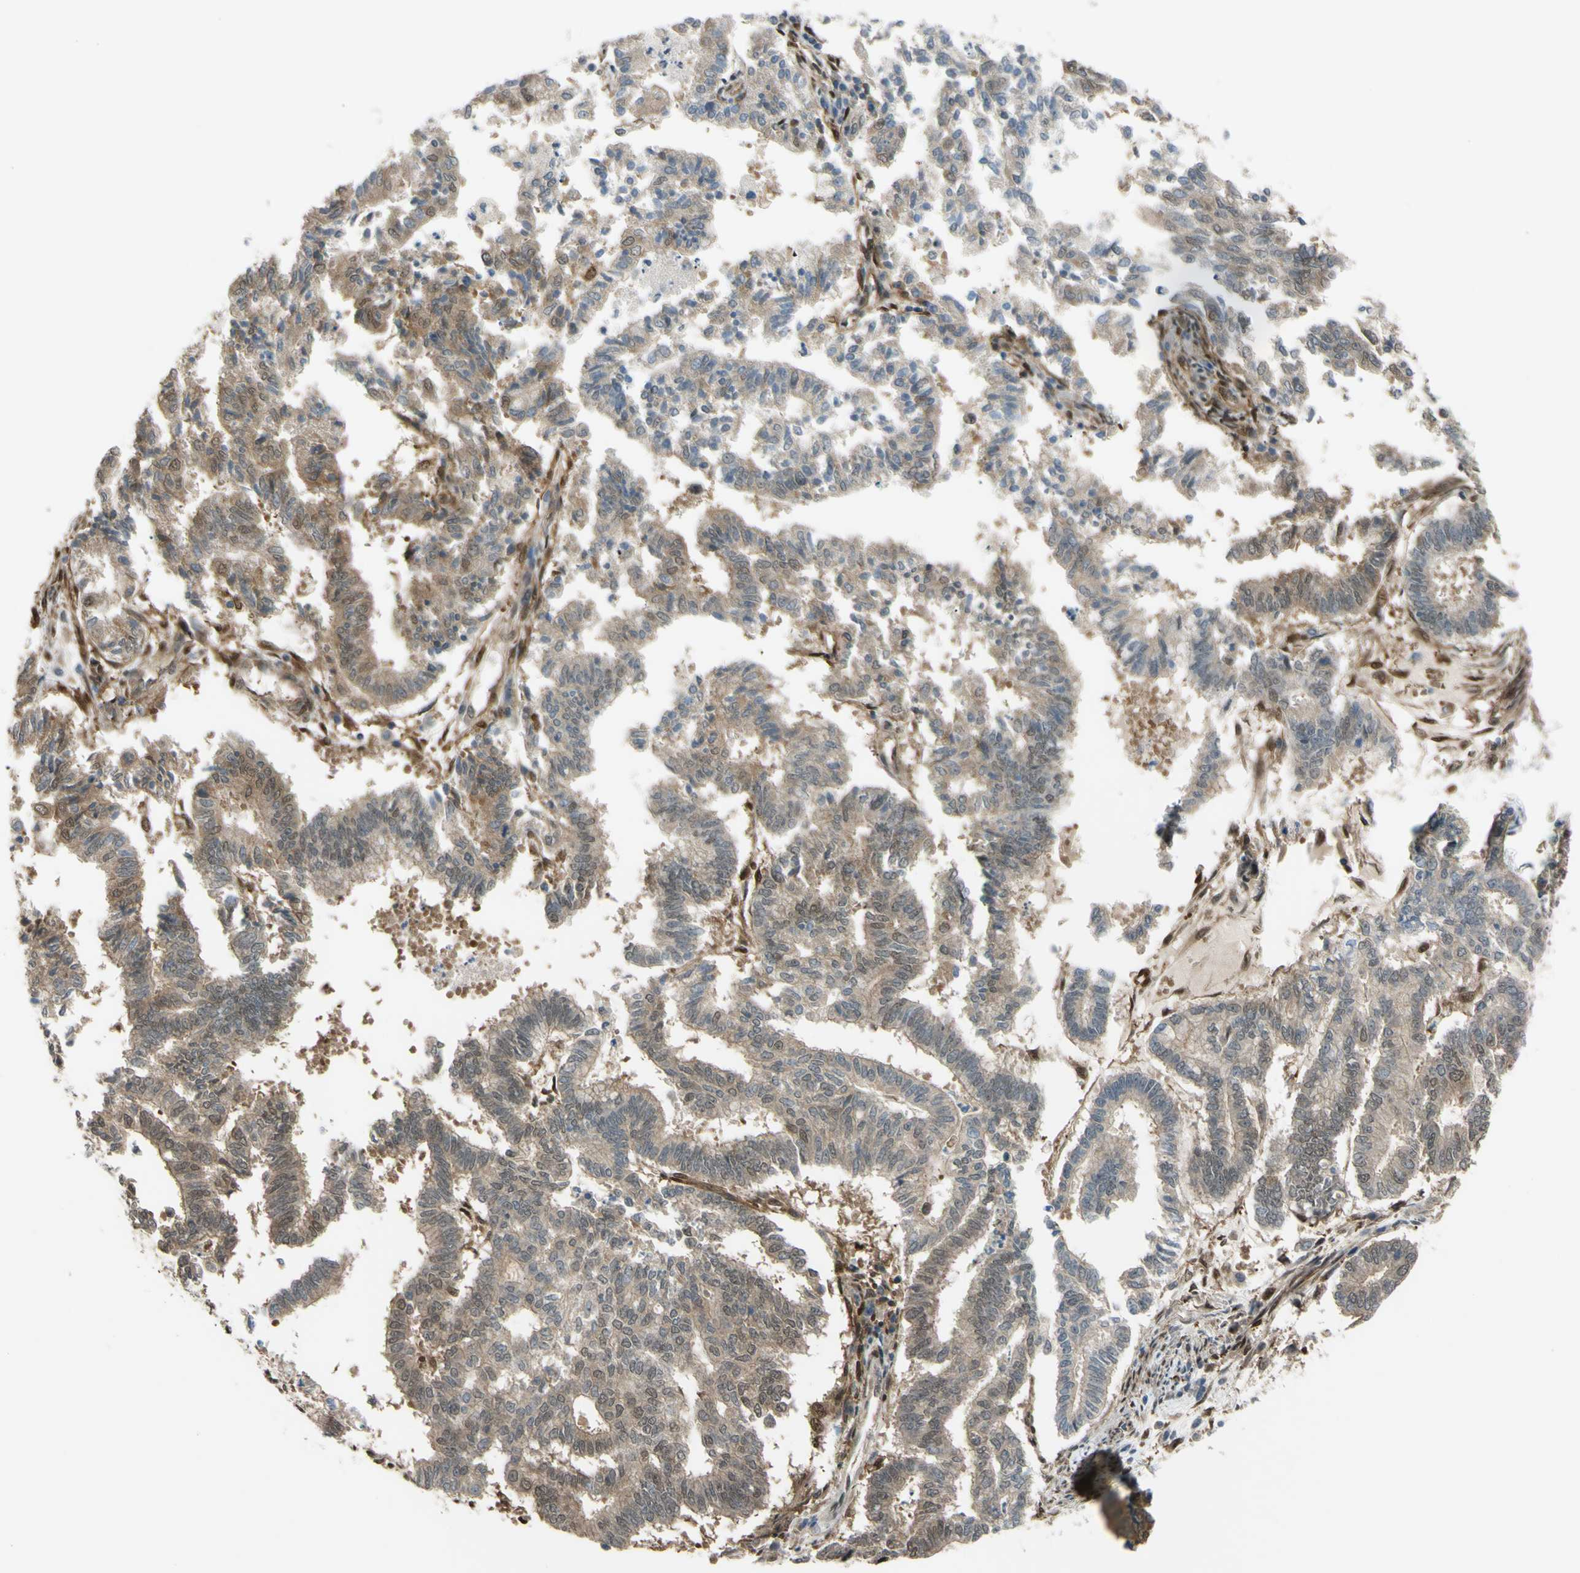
{"staining": {"intensity": "weak", "quantity": "25%-75%", "location": "cytoplasmic/membranous"}, "tissue": "endometrial cancer", "cell_type": "Tumor cells", "image_type": "cancer", "snomed": [{"axis": "morphology", "description": "Necrosis, NOS"}, {"axis": "morphology", "description": "Adenocarcinoma, NOS"}, {"axis": "topography", "description": "Endometrium"}], "caption": "Endometrial adenocarcinoma was stained to show a protein in brown. There is low levels of weak cytoplasmic/membranous positivity in about 25%-75% of tumor cells.", "gene": "YWHAQ", "patient": {"sex": "female", "age": 79}}